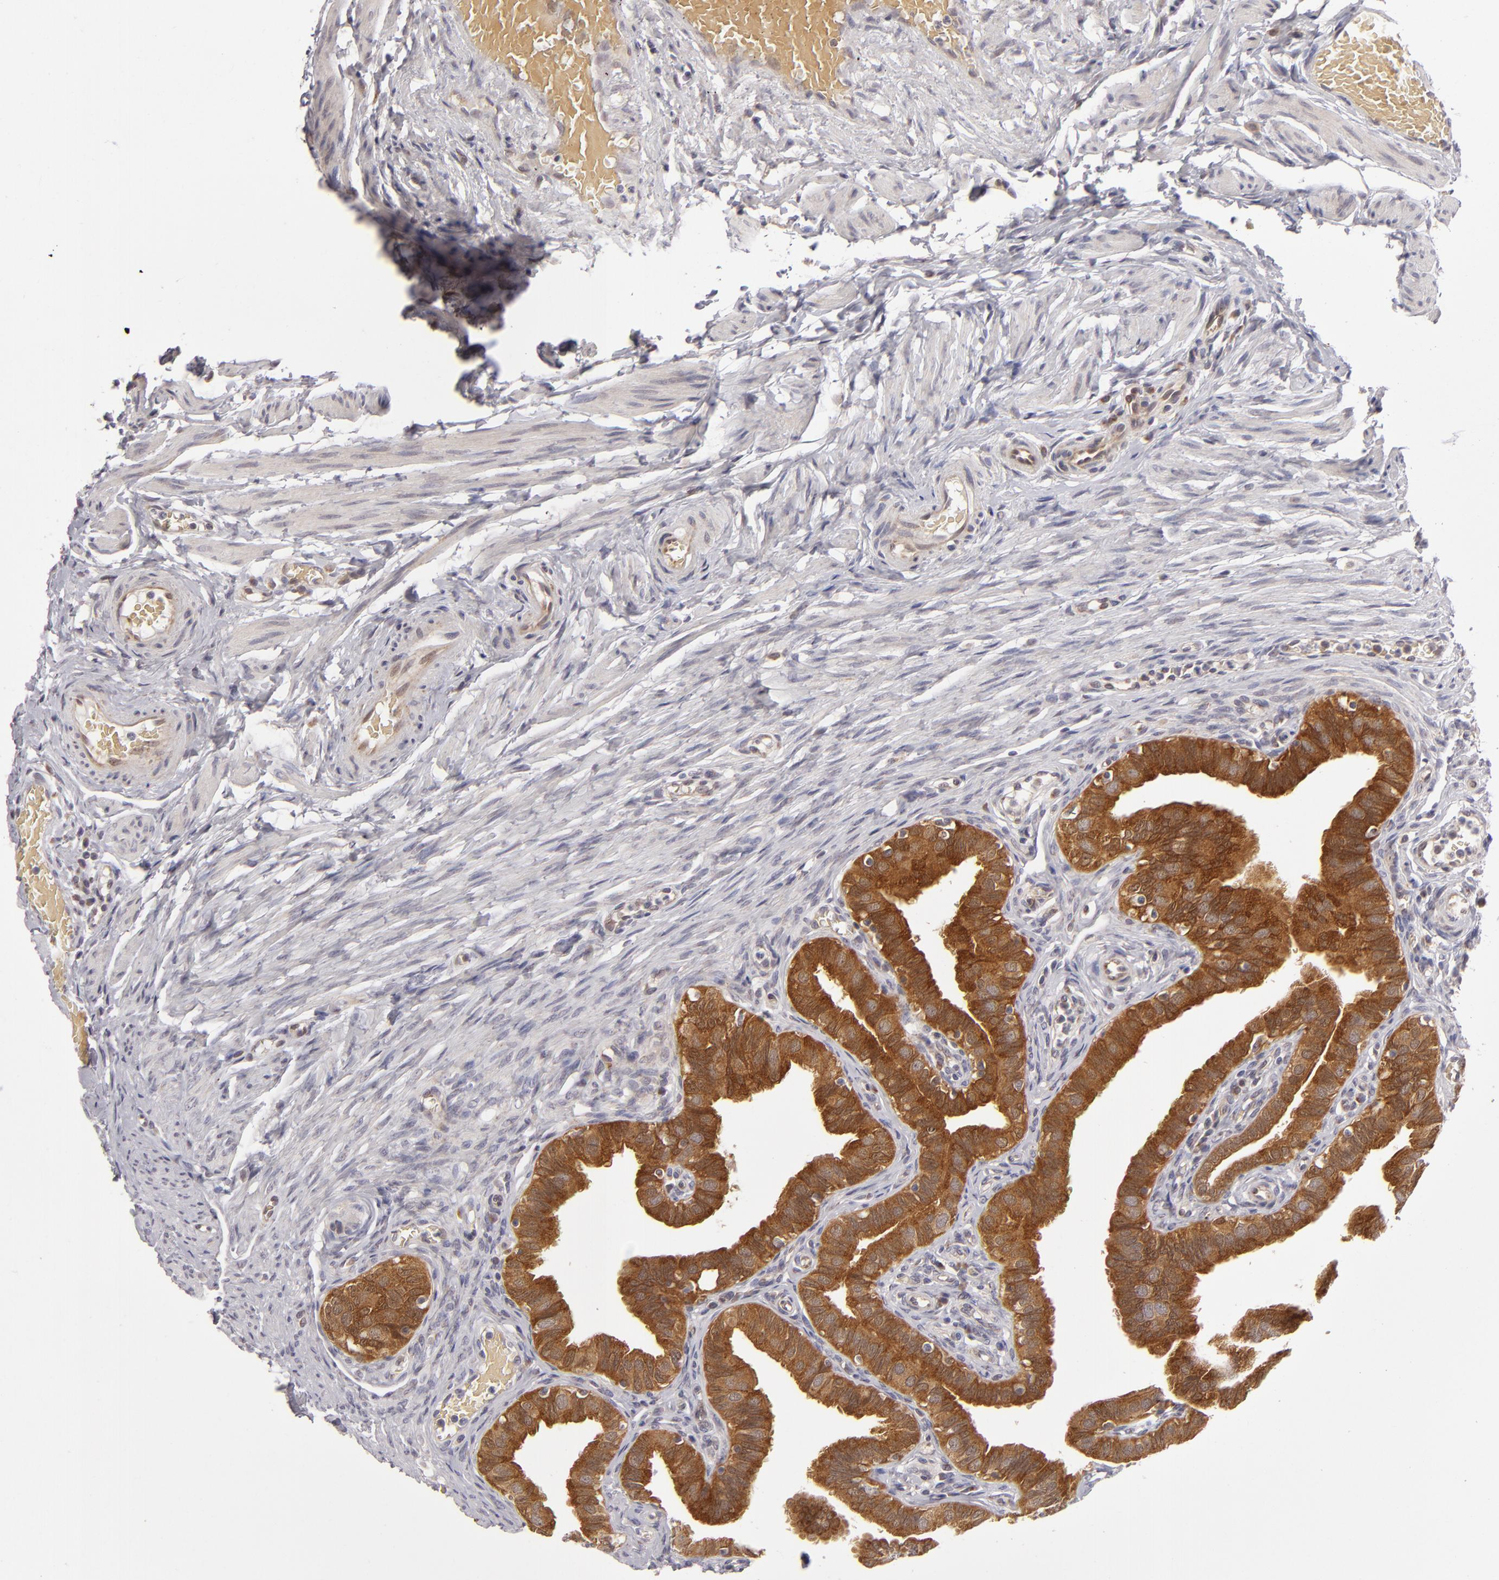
{"staining": {"intensity": "strong", "quantity": ">75%", "location": "cytoplasmic/membranous"}, "tissue": "fallopian tube", "cell_type": "Glandular cells", "image_type": "normal", "snomed": [{"axis": "morphology", "description": "Normal tissue, NOS"}, {"axis": "topography", "description": "Fallopian tube"}, {"axis": "topography", "description": "Ovary"}], "caption": "Immunohistochemistry (IHC) histopathology image of normal human fallopian tube stained for a protein (brown), which exhibits high levels of strong cytoplasmic/membranous positivity in about >75% of glandular cells.", "gene": "SH2D4A", "patient": {"sex": "female", "age": 51}}